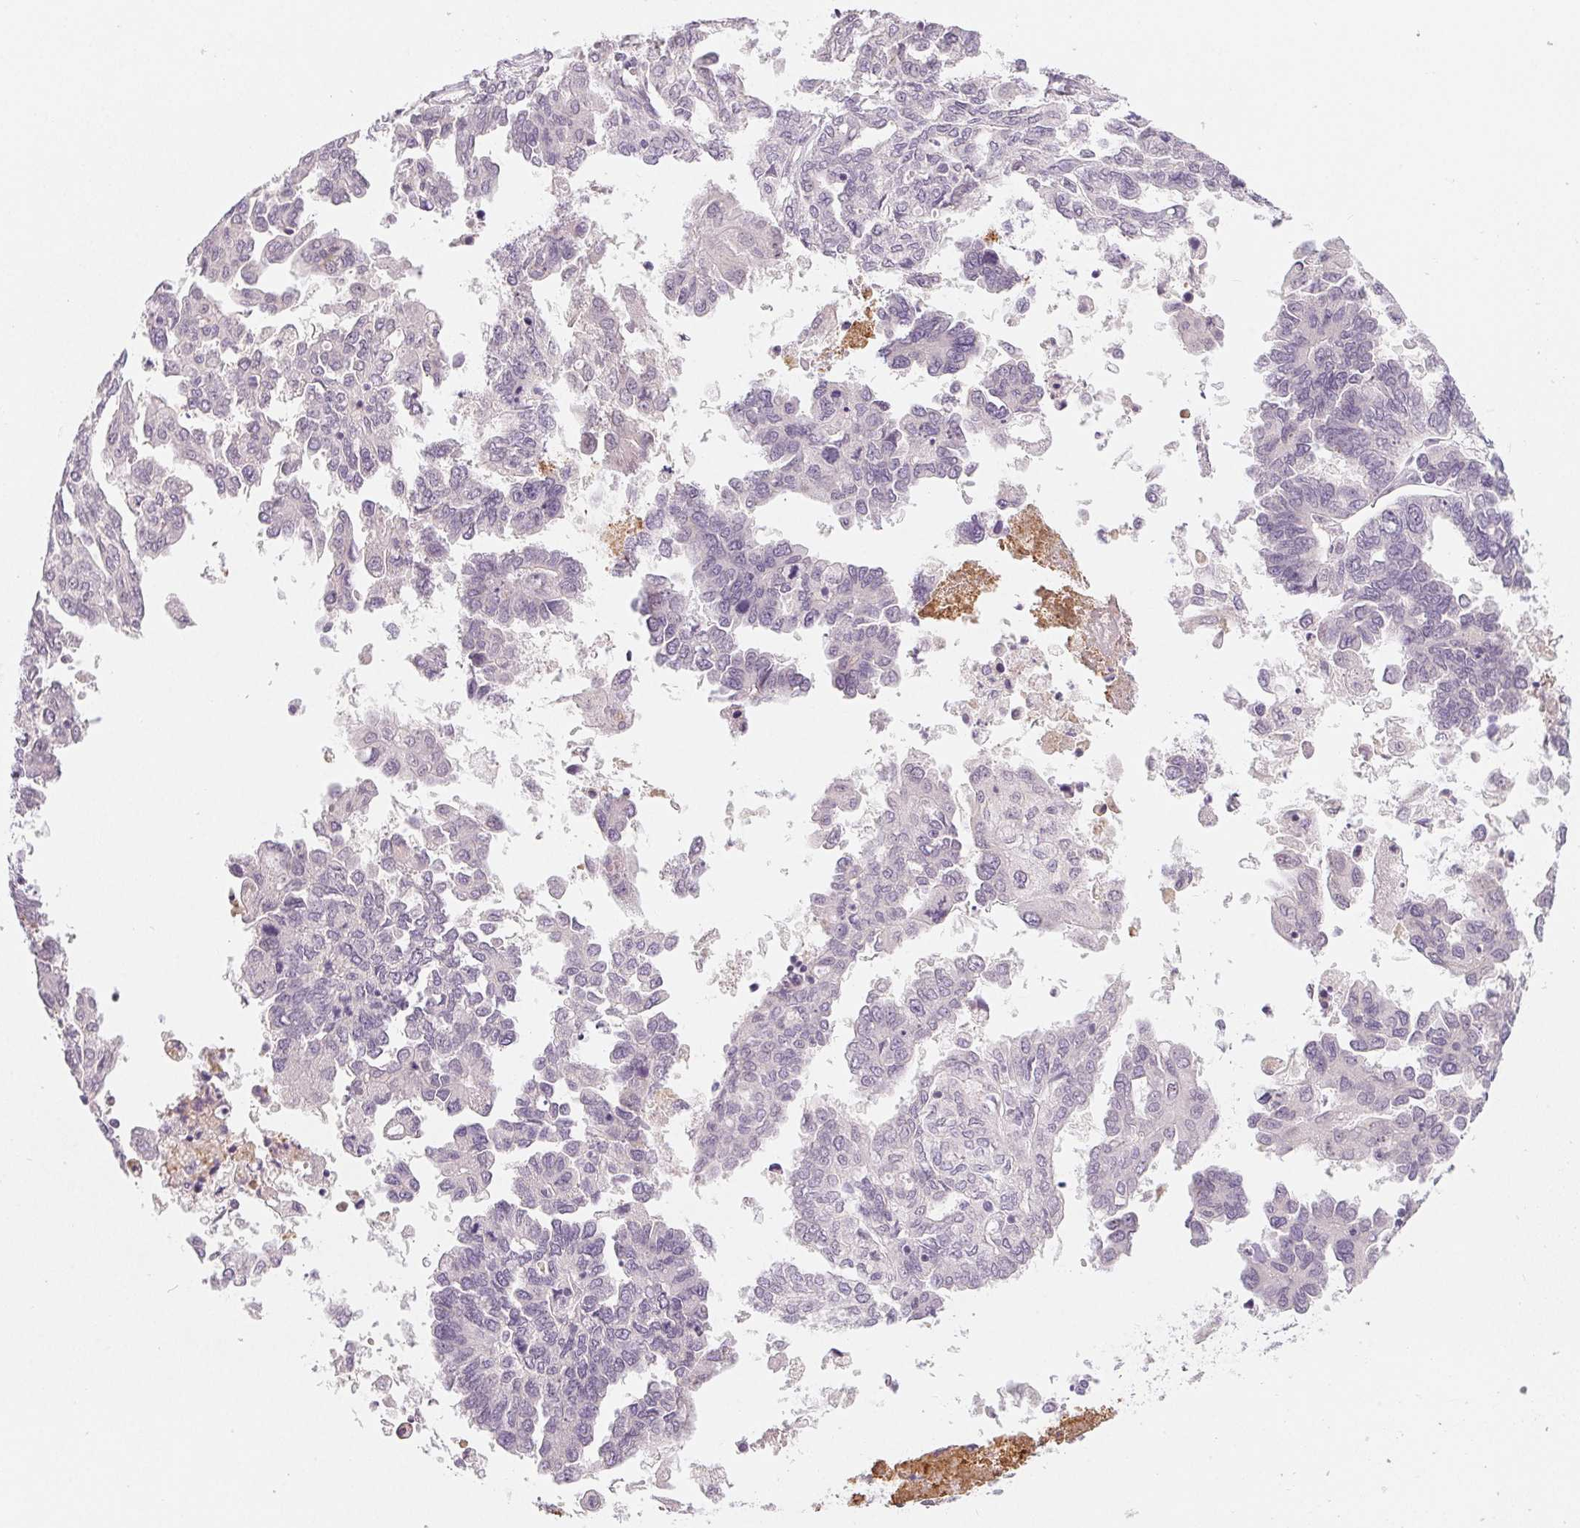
{"staining": {"intensity": "negative", "quantity": "none", "location": "none"}, "tissue": "ovarian cancer", "cell_type": "Tumor cells", "image_type": "cancer", "snomed": [{"axis": "morphology", "description": "Cystadenocarcinoma, serous, NOS"}, {"axis": "topography", "description": "Ovary"}], "caption": "An image of serous cystadenocarcinoma (ovarian) stained for a protein reveals no brown staining in tumor cells. Brightfield microscopy of immunohistochemistry stained with DAB (3,3'-diaminobenzidine) (brown) and hematoxylin (blue), captured at high magnification.", "gene": "CFC1", "patient": {"sex": "female", "age": 53}}